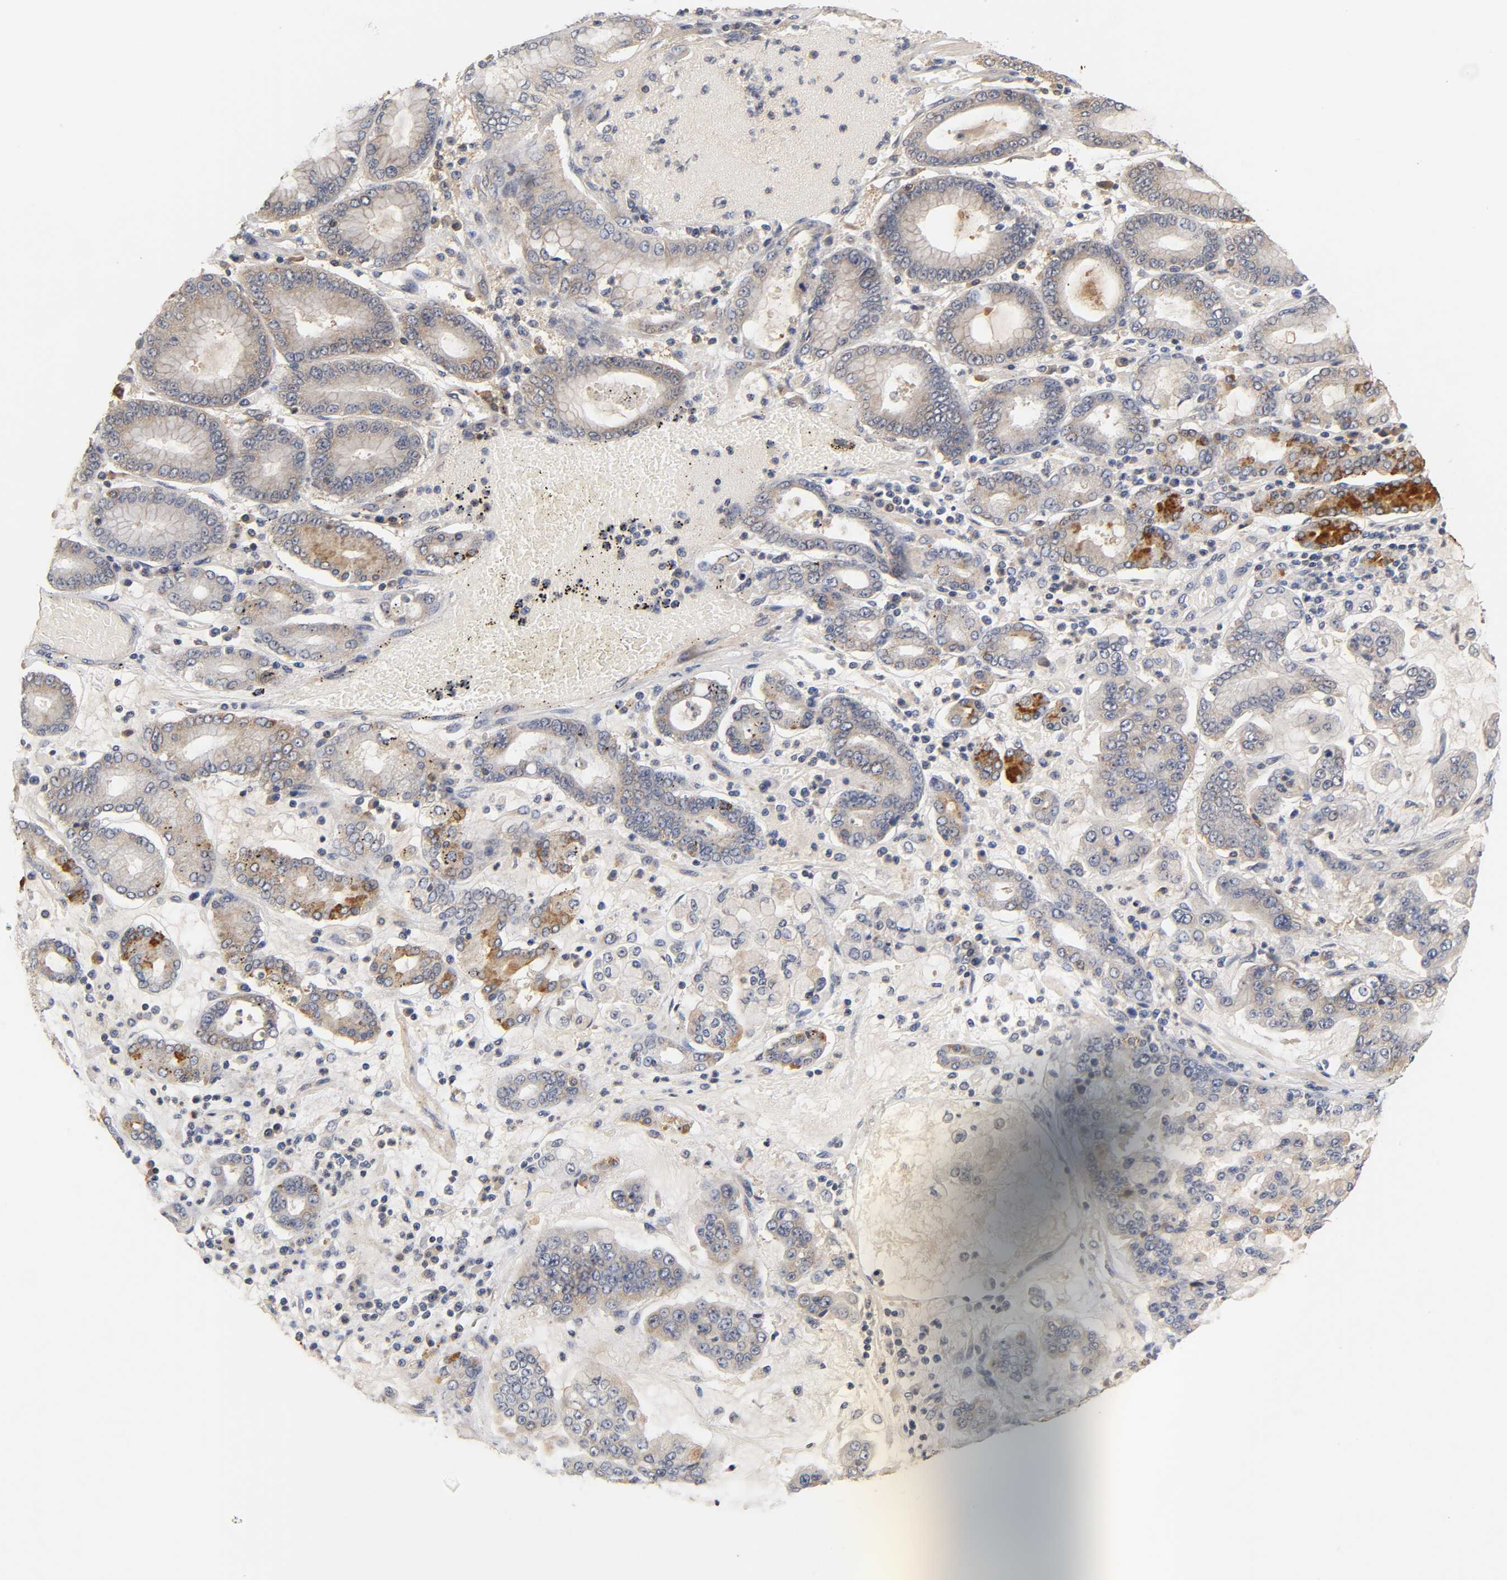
{"staining": {"intensity": "weak", "quantity": "25%-75%", "location": "cytoplasmic/membranous"}, "tissue": "stomach cancer", "cell_type": "Tumor cells", "image_type": "cancer", "snomed": [{"axis": "morphology", "description": "Normal tissue, NOS"}, {"axis": "morphology", "description": "Adenocarcinoma, NOS"}, {"axis": "topography", "description": "Stomach, upper"}, {"axis": "topography", "description": "Stomach"}], "caption": "Immunohistochemical staining of stomach cancer (adenocarcinoma) demonstrates weak cytoplasmic/membranous protein positivity in about 25%-75% of tumor cells. The protein is shown in brown color, while the nuclei are stained blue.", "gene": "SCAP", "patient": {"sex": "male", "age": 76}}